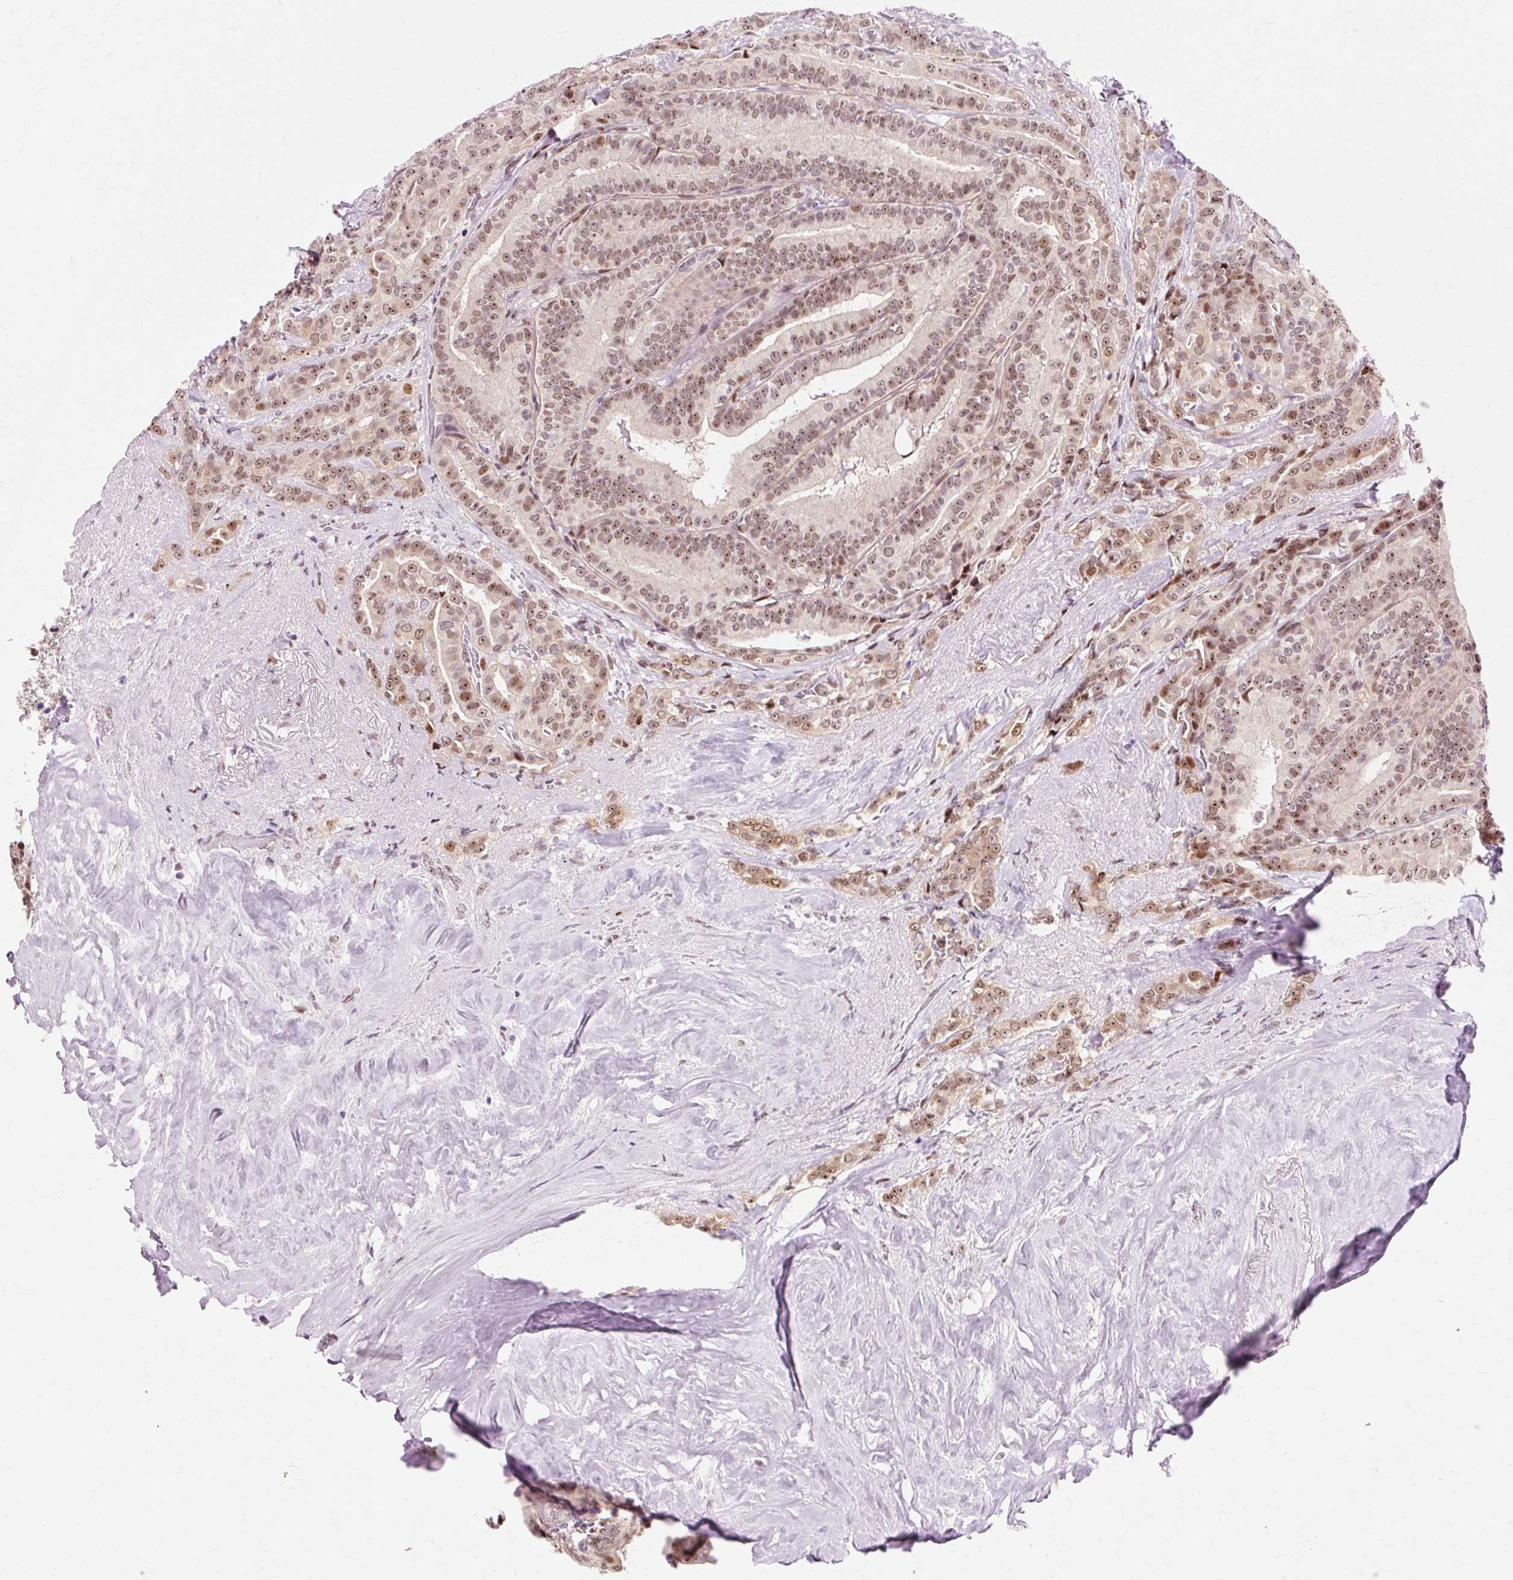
{"staining": {"intensity": "moderate", "quantity": ">75%", "location": "cytoplasmic/membranous,nuclear"}, "tissue": "thyroid cancer", "cell_type": "Tumor cells", "image_type": "cancer", "snomed": [{"axis": "morphology", "description": "Papillary adenocarcinoma, NOS"}, {"axis": "topography", "description": "Thyroid gland"}], "caption": "Protein expression analysis of thyroid cancer (papillary adenocarcinoma) reveals moderate cytoplasmic/membranous and nuclear positivity in approximately >75% of tumor cells.", "gene": "MACROD2", "patient": {"sex": "male", "age": 61}}